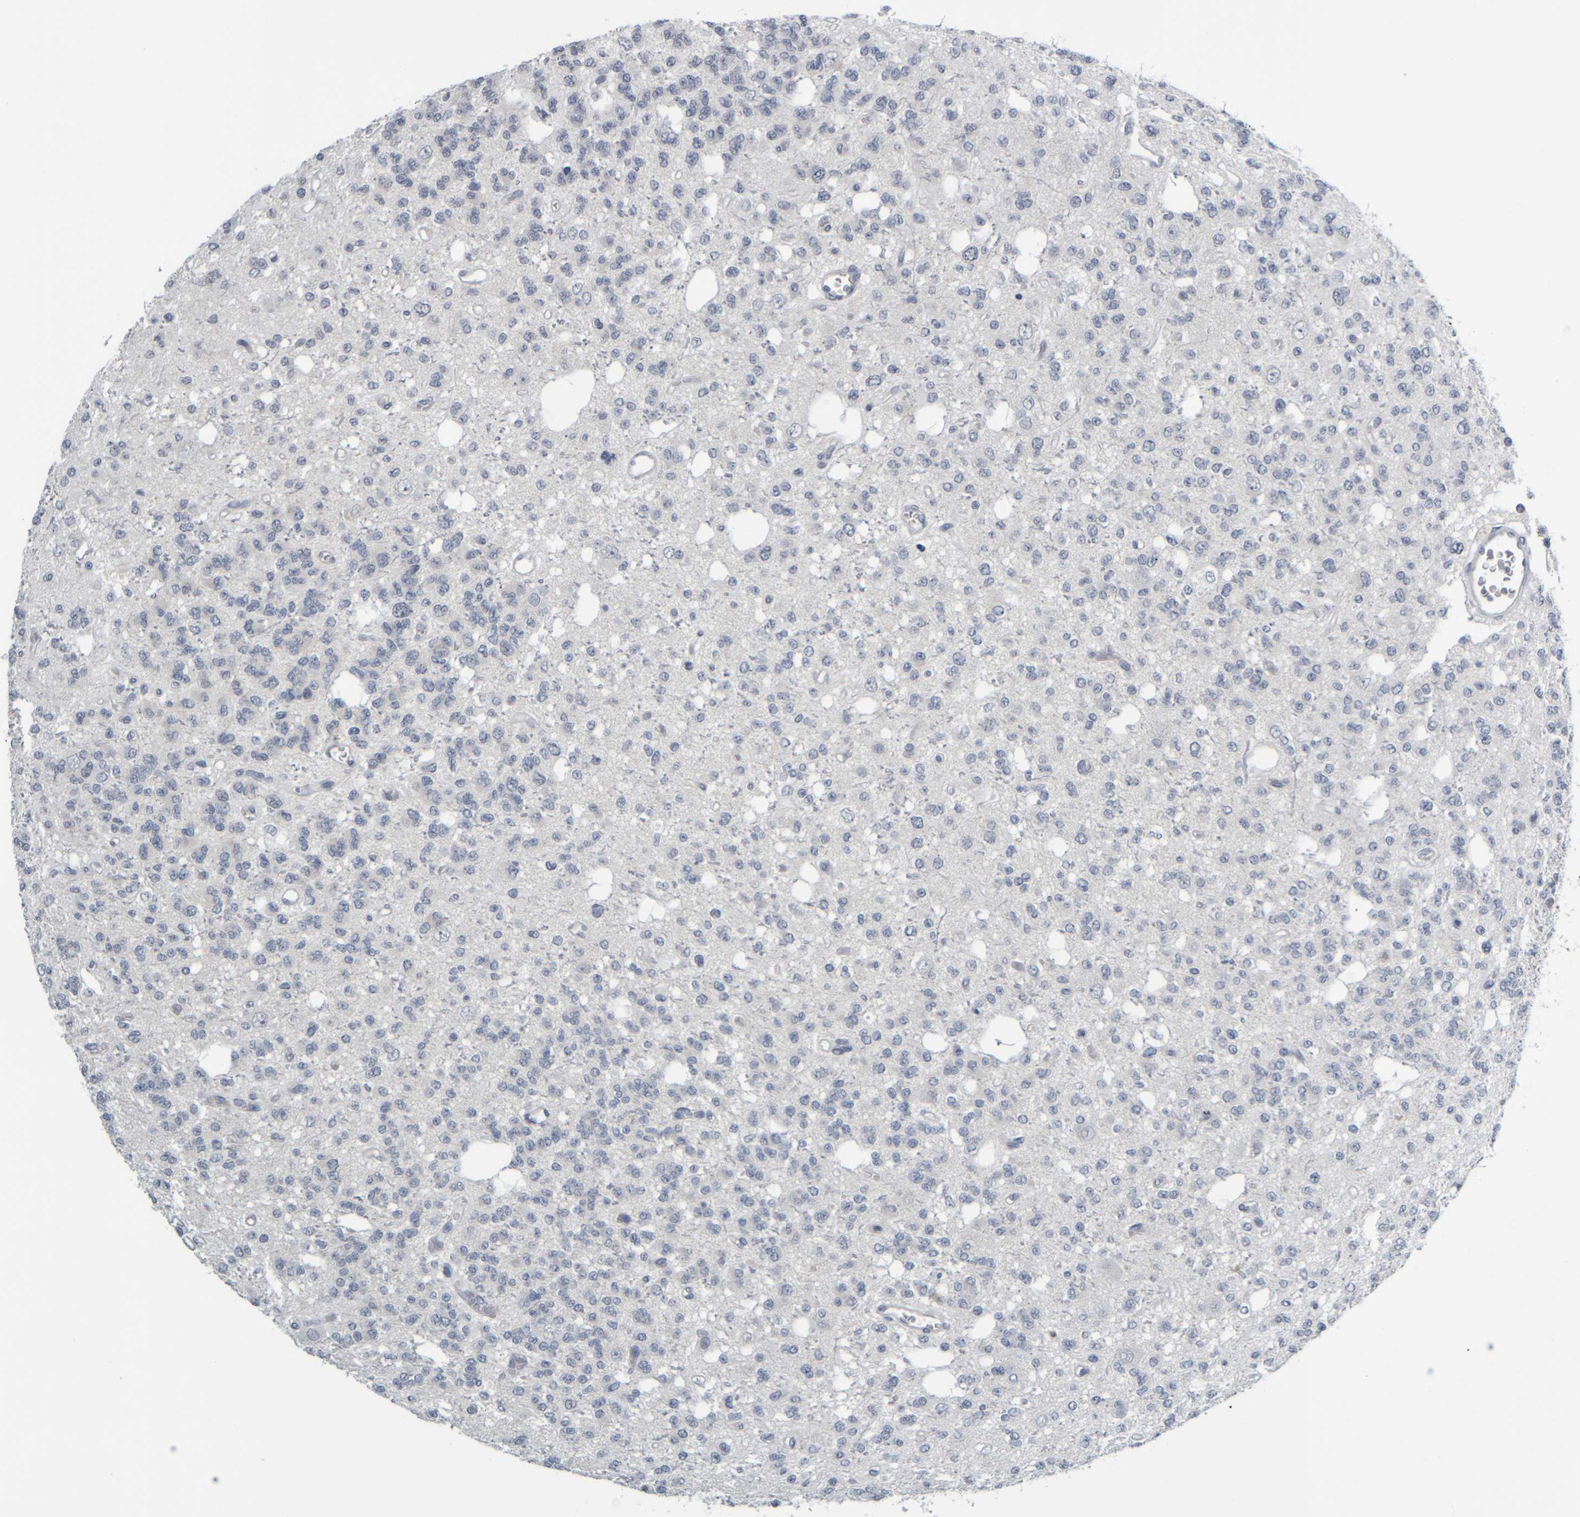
{"staining": {"intensity": "negative", "quantity": "none", "location": "none"}, "tissue": "glioma", "cell_type": "Tumor cells", "image_type": "cancer", "snomed": [{"axis": "morphology", "description": "Glioma, malignant, Low grade"}, {"axis": "topography", "description": "Brain"}], "caption": "This is an immunohistochemistry (IHC) photomicrograph of malignant glioma (low-grade). There is no positivity in tumor cells.", "gene": "COL14A1", "patient": {"sex": "male", "age": 38}}